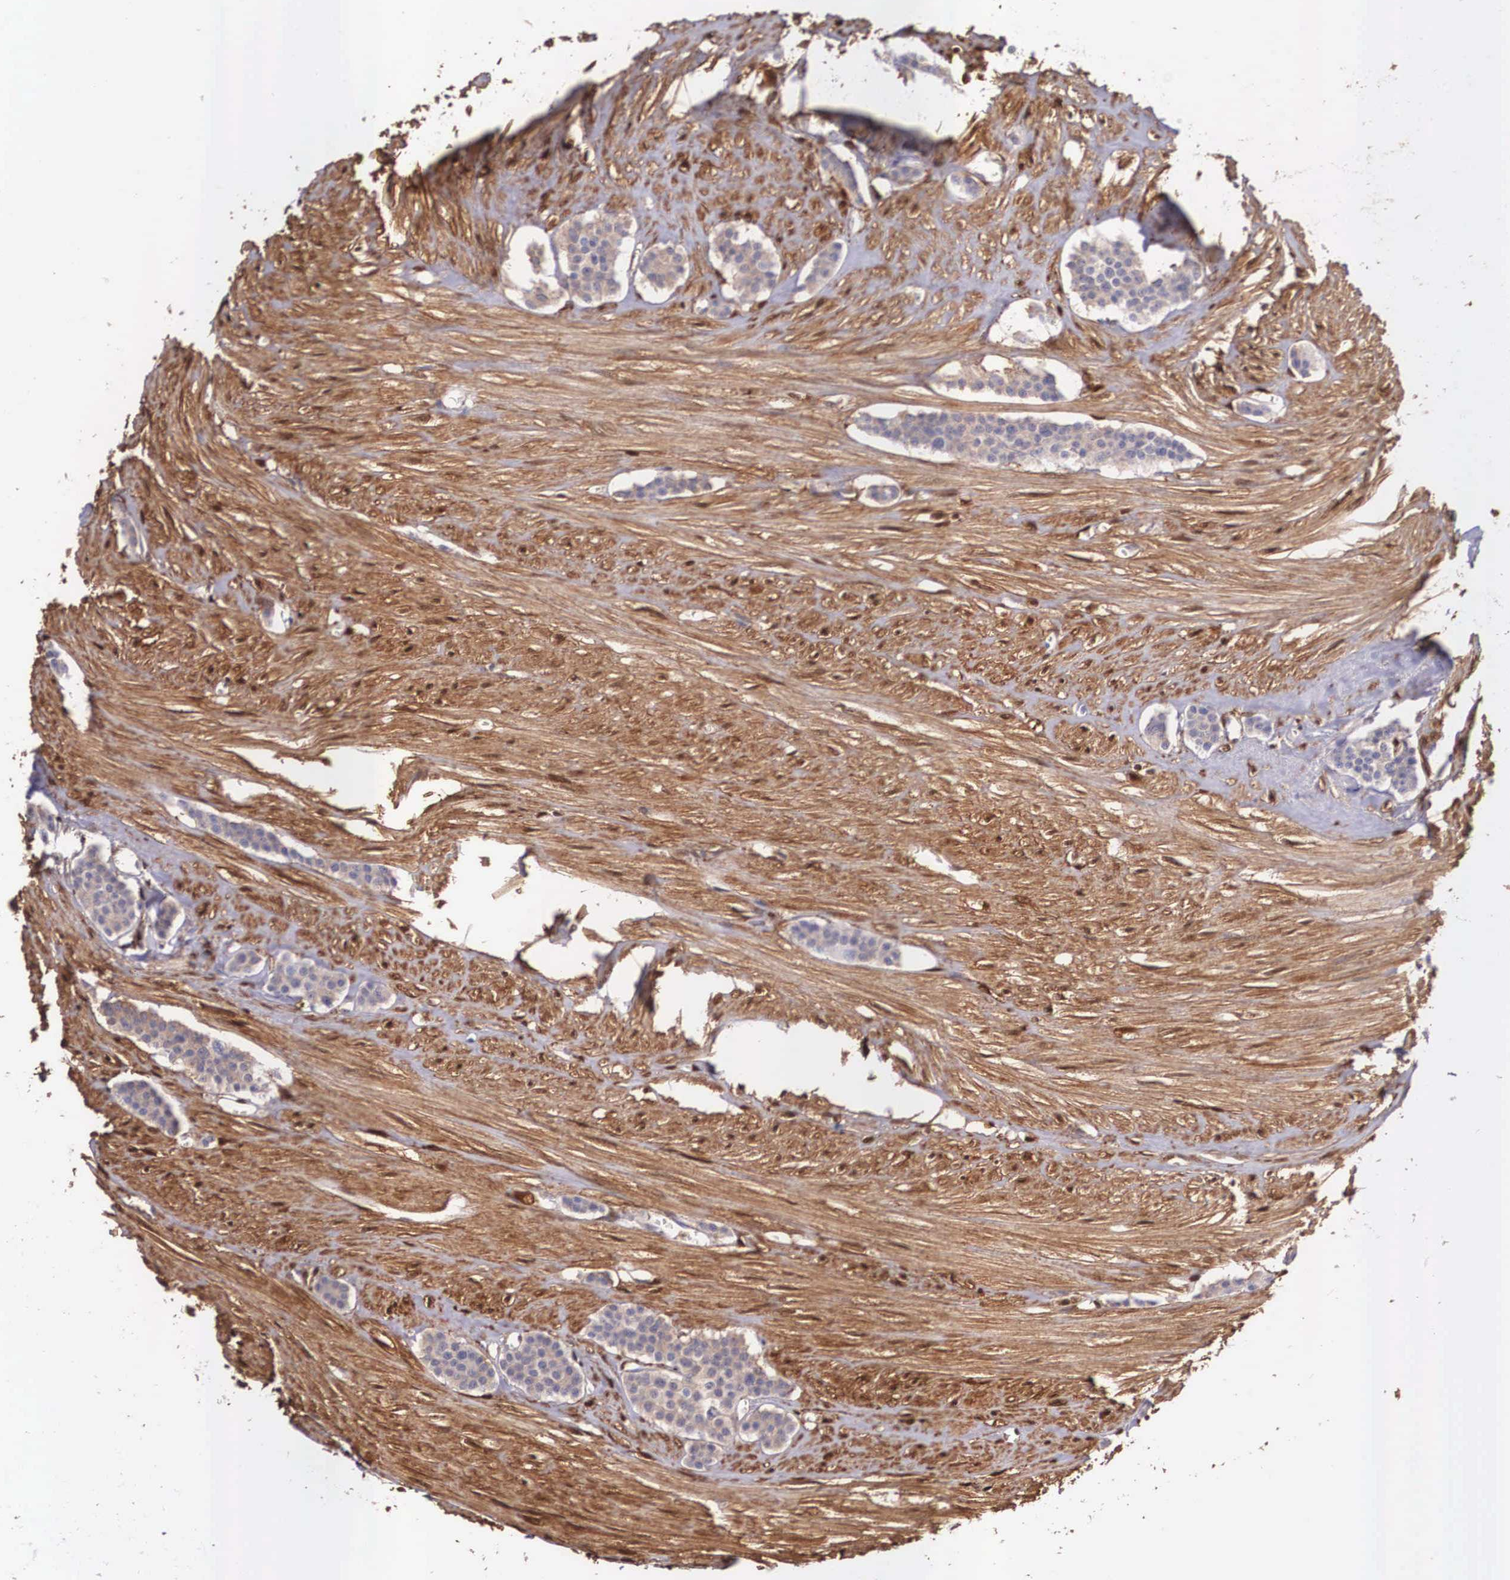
{"staining": {"intensity": "moderate", "quantity": "25%-75%", "location": "cytoplasmic/membranous"}, "tissue": "carcinoid", "cell_type": "Tumor cells", "image_type": "cancer", "snomed": [{"axis": "morphology", "description": "Carcinoid, malignant, NOS"}, {"axis": "topography", "description": "Small intestine"}], "caption": "DAB immunohistochemical staining of carcinoid shows moderate cytoplasmic/membranous protein positivity in approximately 25%-75% of tumor cells.", "gene": "LGALS1", "patient": {"sex": "male", "age": 60}}